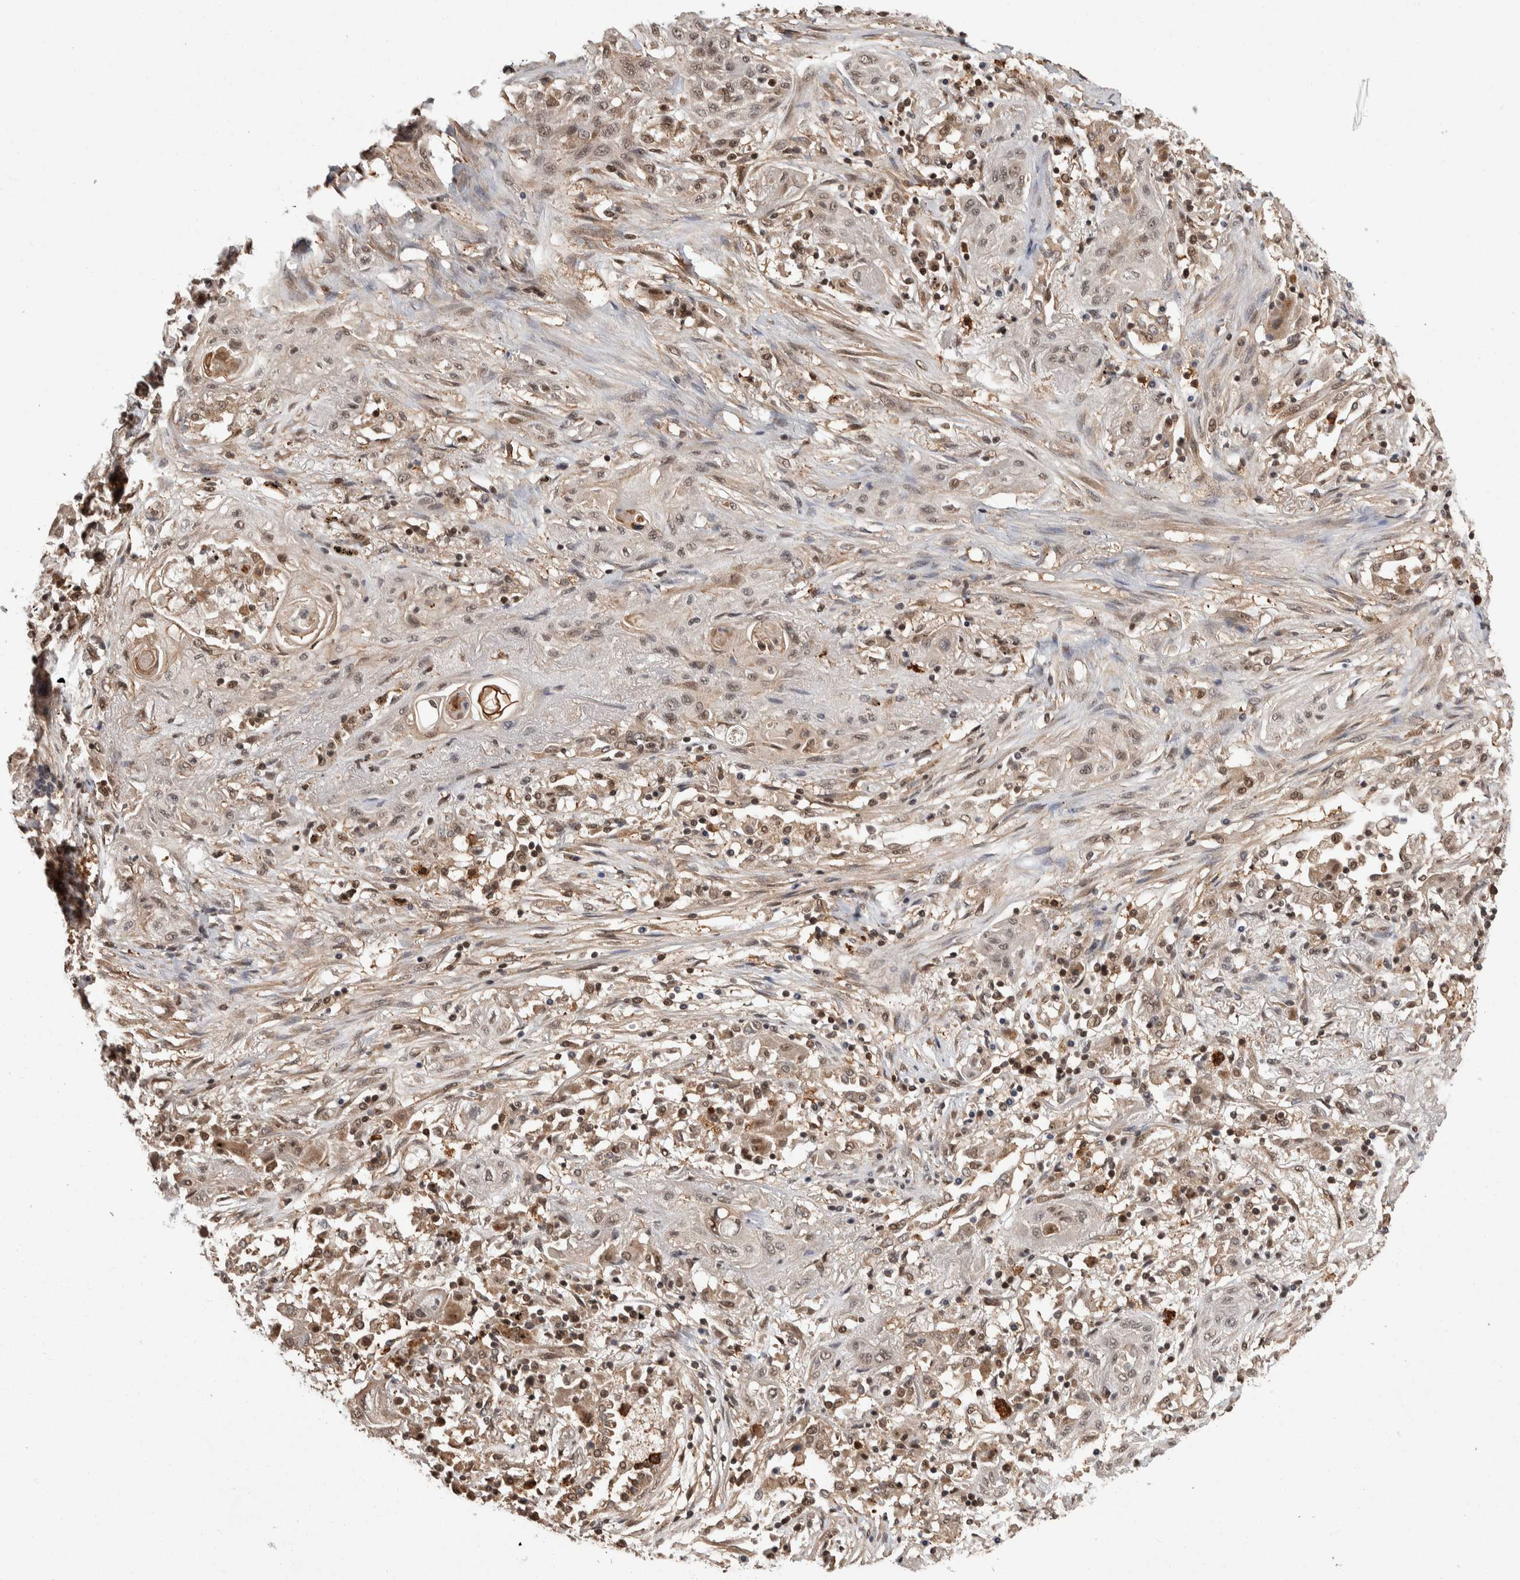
{"staining": {"intensity": "weak", "quantity": ">75%", "location": "nuclear"}, "tissue": "lung cancer", "cell_type": "Tumor cells", "image_type": "cancer", "snomed": [{"axis": "morphology", "description": "Squamous cell carcinoma, NOS"}, {"axis": "topography", "description": "Lung"}], "caption": "This image displays IHC staining of human lung squamous cell carcinoma, with low weak nuclear expression in approximately >75% of tumor cells.", "gene": "ZNF592", "patient": {"sex": "female", "age": 47}}